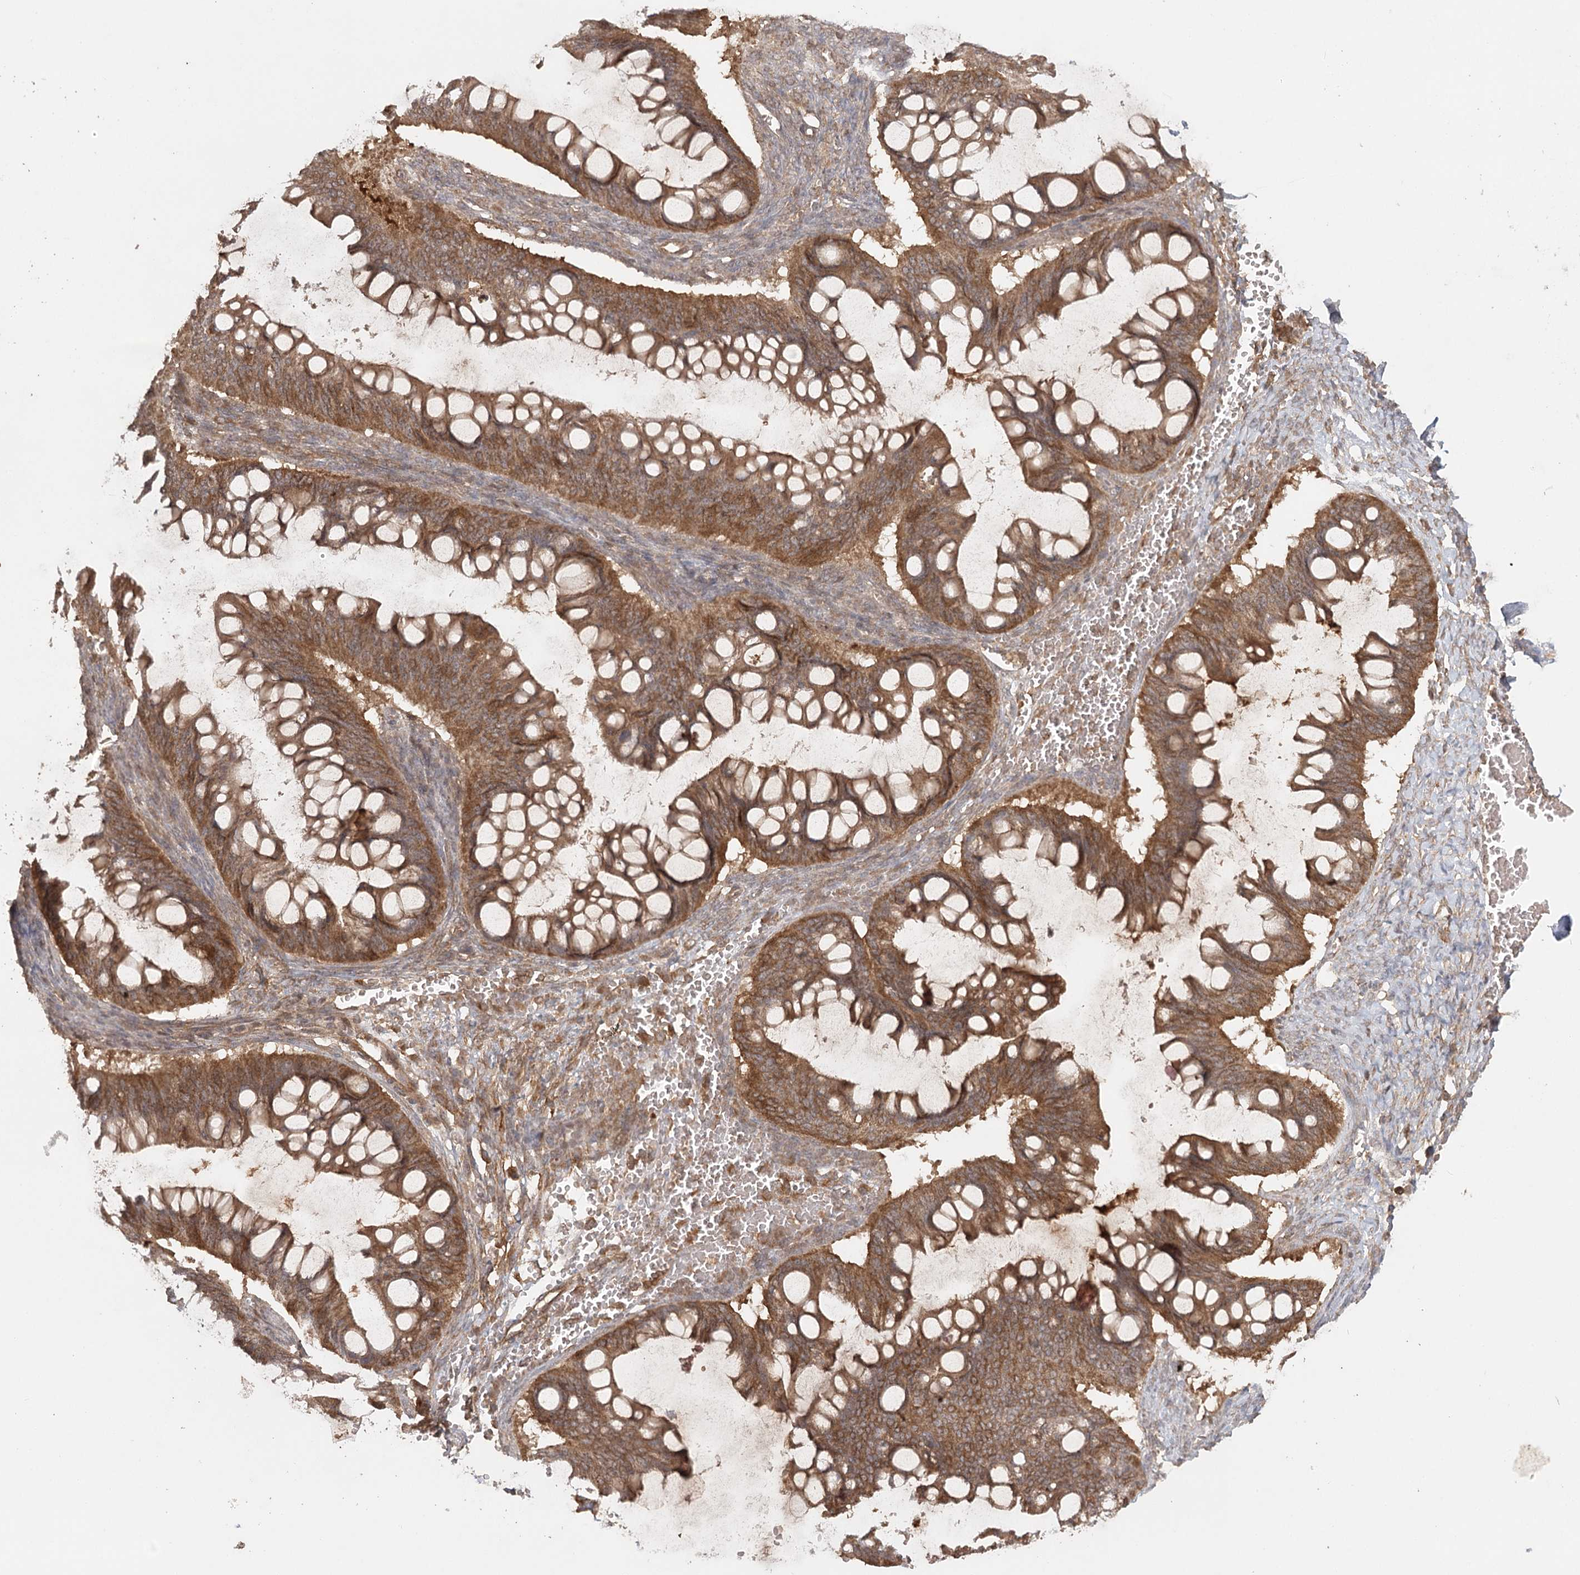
{"staining": {"intensity": "moderate", "quantity": ">75%", "location": "cytoplasmic/membranous"}, "tissue": "ovarian cancer", "cell_type": "Tumor cells", "image_type": "cancer", "snomed": [{"axis": "morphology", "description": "Cystadenocarcinoma, mucinous, NOS"}, {"axis": "topography", "description": "Ovary"}], "caption": "Protein expression analysis of mucinous cystadenocarcinoma (ovarian) exhibits moderate cytoplasmic/membranous positivity in about >75% of tumor cells.", "gene": "ARL13A", "patient": {"sex": "female", "age": 73}}